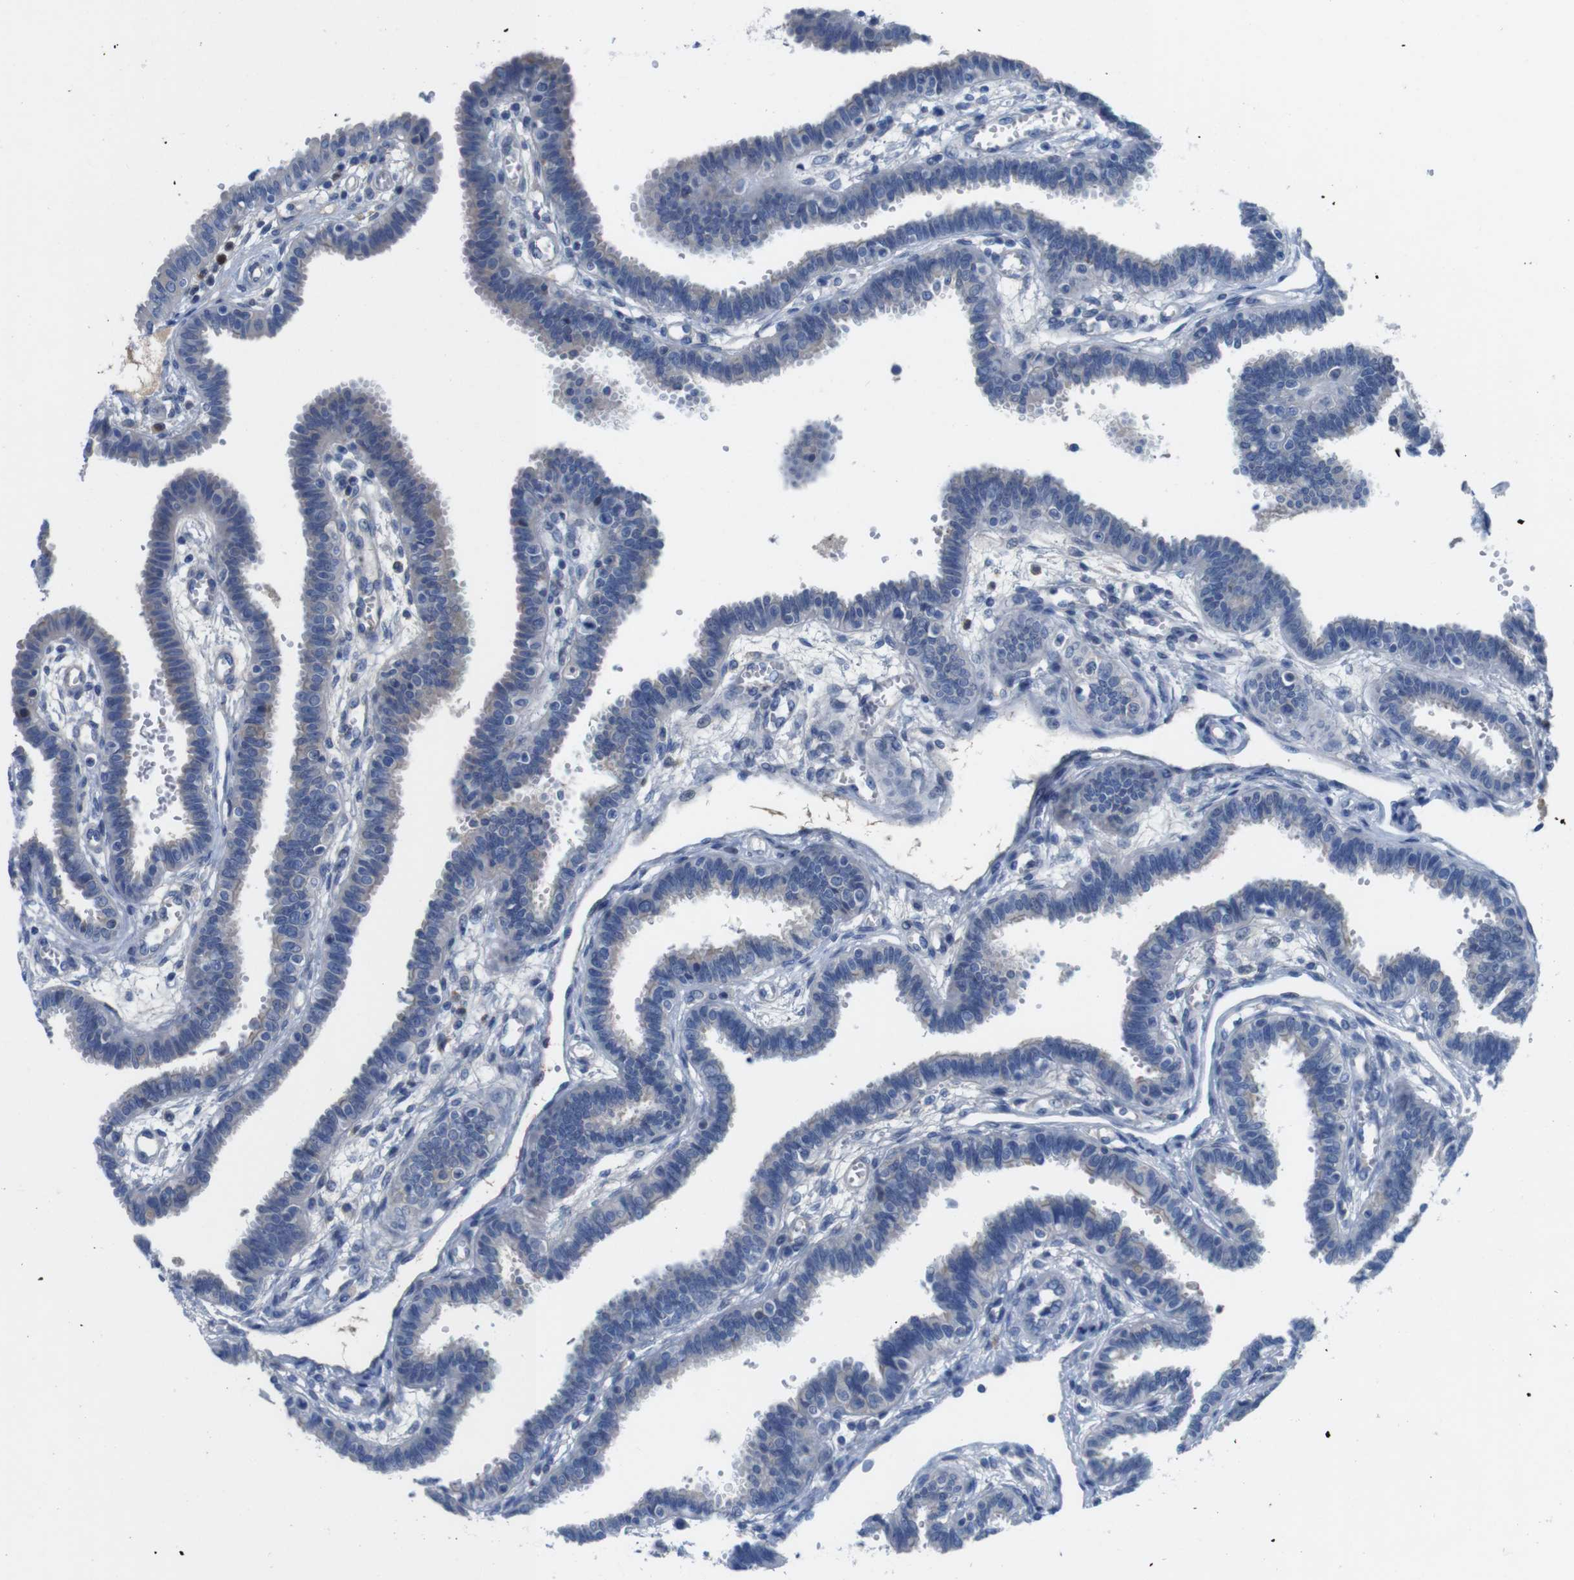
{"staining": {"intensity": "weak", "quantity": "25%-75%", "location": "cytoplasmic/membranous"}, "tissue": "fallopian tube", "cell_type": "Glandular cells", "image_type": "normal", "snomed": [{"axis": "morphology", "description": "Normal tissue, NOS"}, {"axis": "topography", "description": "Fallopian tube"}], "caption": "Normal fallopian tube was stained to show a protein in brown. There is low levels of weak cytoplasmic/membranous staining in about 25%-75% of glandular cells.", "gene": "C1RL", "patient": {"sex": "female", "age": 32}}